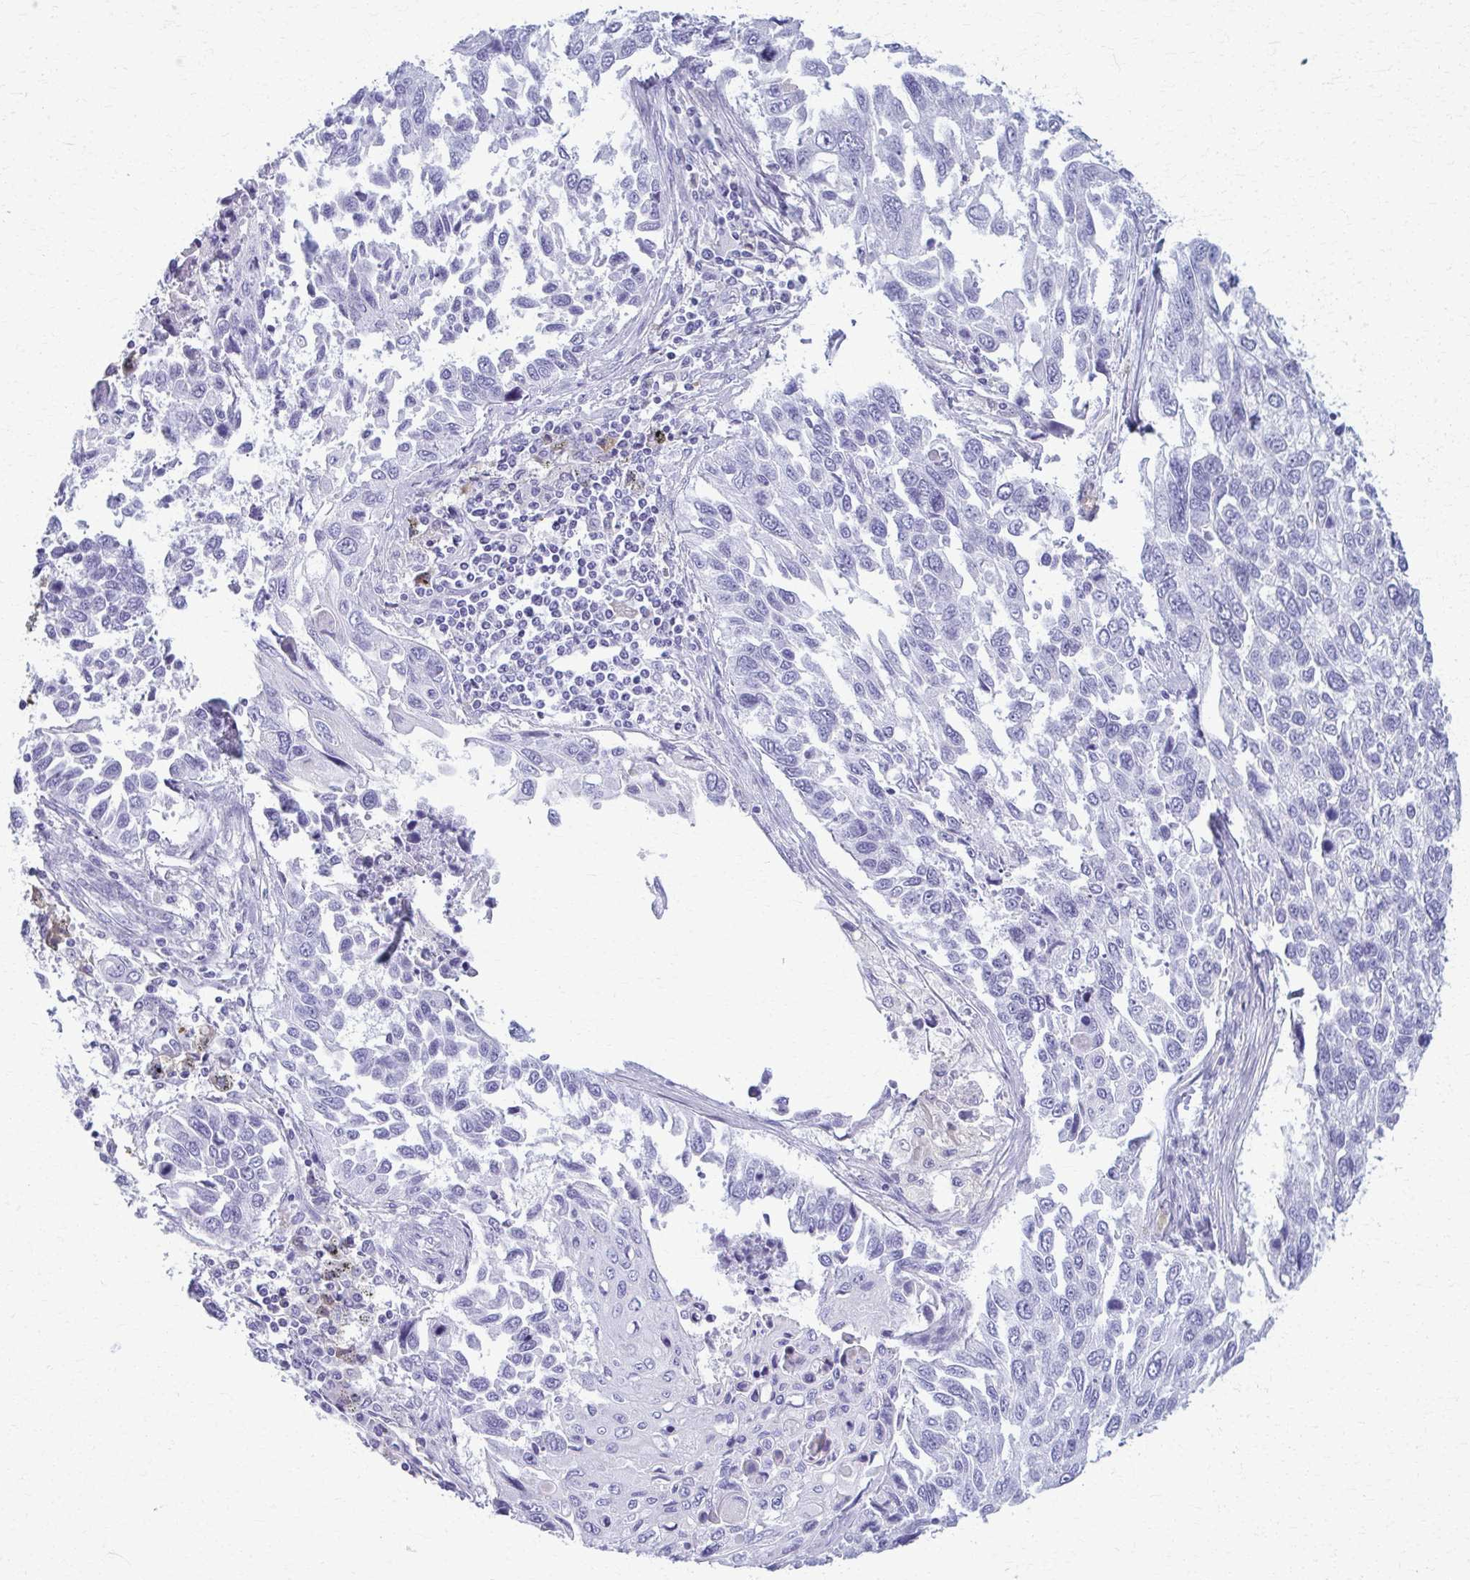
{"staining": {"intensity": "negative", "quantity": "none", "location": "none"}, "tissue": "lung cancer", "cell_type": "Tumor cells", "image_type": "cancer", "snomed": [{"axis": "morphology", "description": "Squamous cell carcinoma, NOS"}, {"axis": "topography", "description": "Lung"}], "caption": "This is an IHC micrograph of squamous cell carcinoma (lung). There is no expression in tumor cells.", "gene": "ACSM2B", "patient": {"sex": "male", "age": 62}}